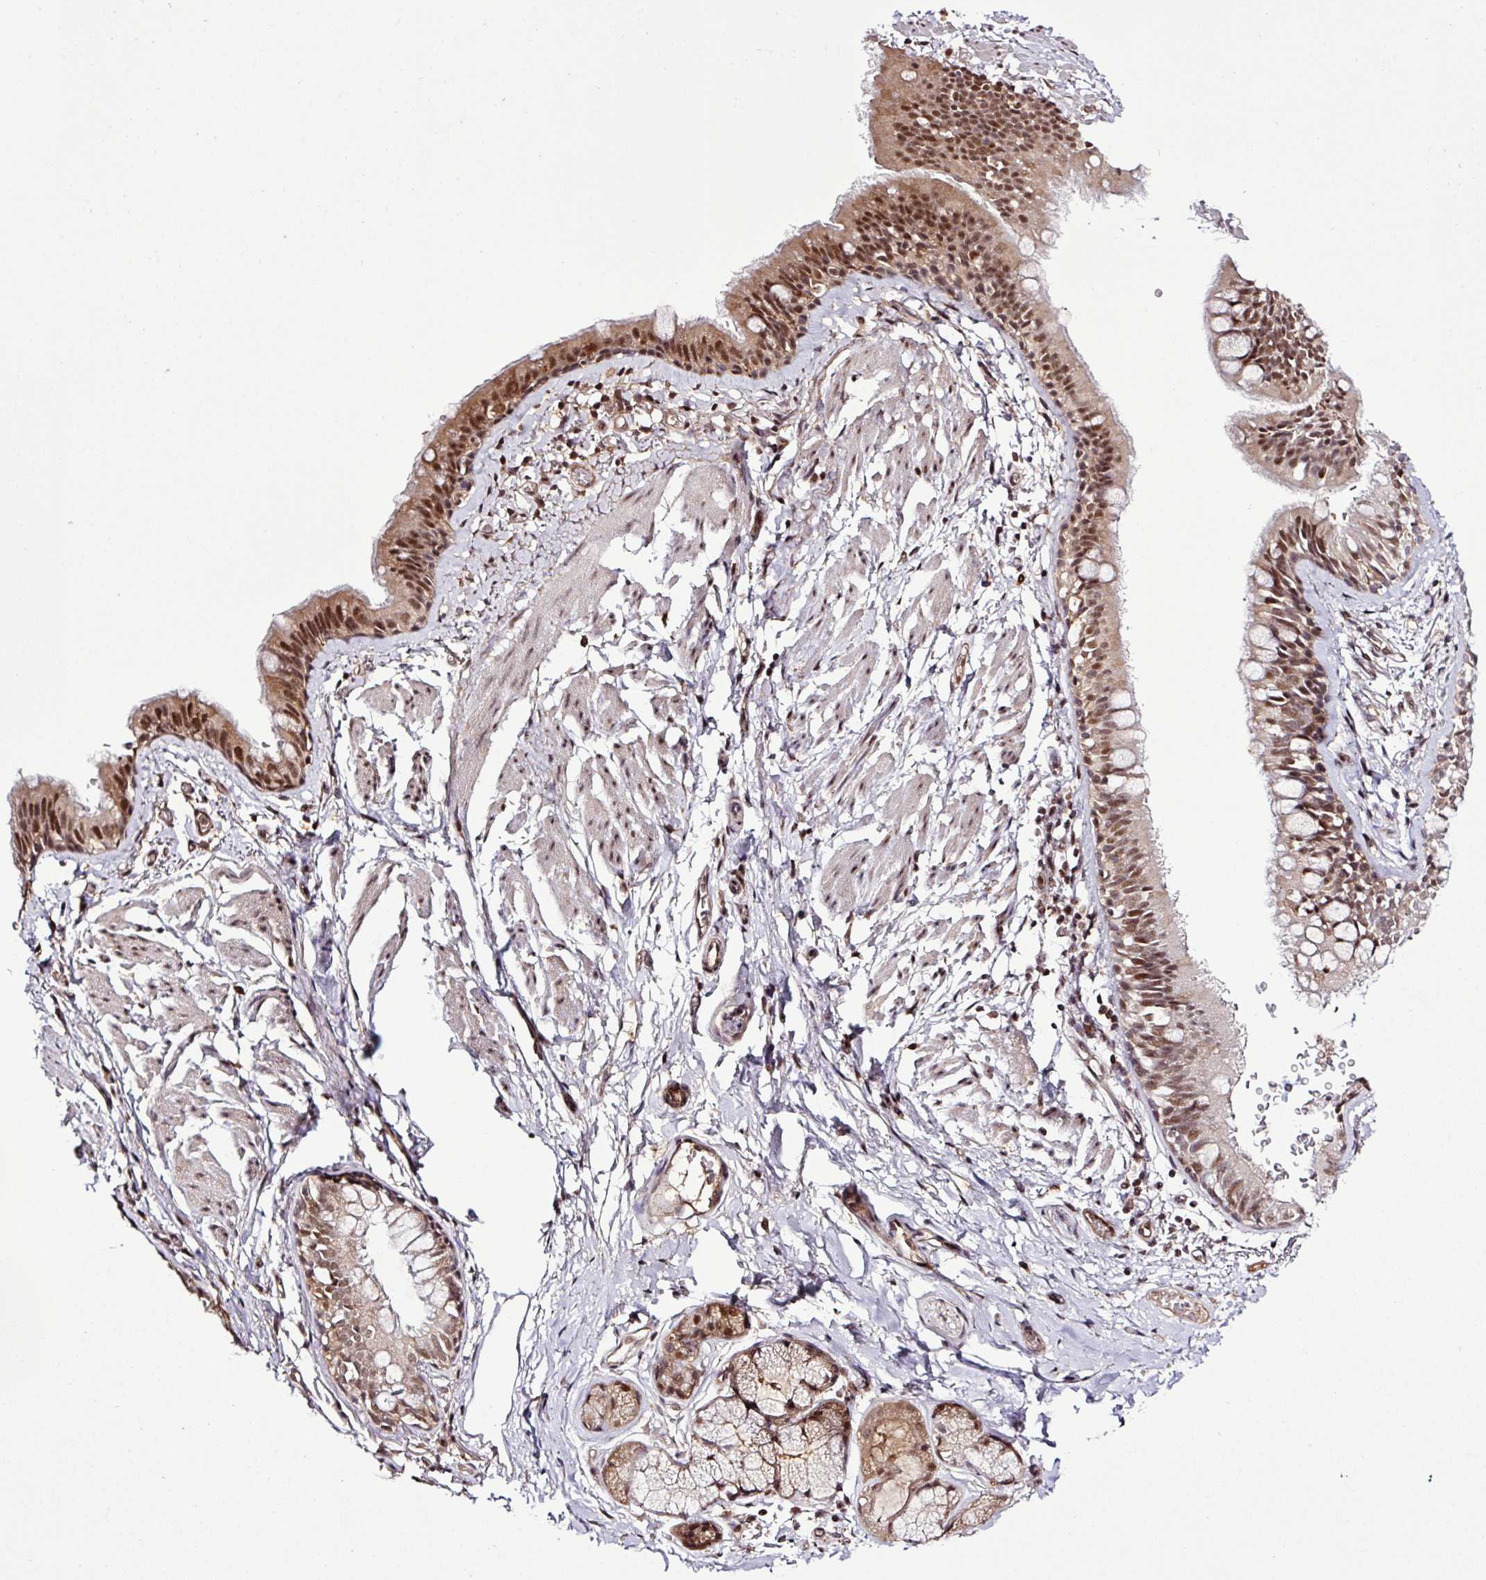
{"staining": {"intensity": "moderate", "quantity": ">75%", "location": "cytoplasmic/membranous,nuclear"}, "tissue": "bronchus", "cell_type": "Respiratory epithelial cells", "image_type": "normal", "snomed": [{"axis": "morphology", "description": "Normal tissue, NOS"}, {"axis": "topography", "description": "Bronchus"}], "caption": "Immunohistochemical staining of normal bronchus displays >75% levels of moderate cytoplasmic/membranous,nuclear protein positivity in about >75% of respiratory epithelial cells.", "gene": "ITPKC", "patient": {"sex": "male", "age": 67}}